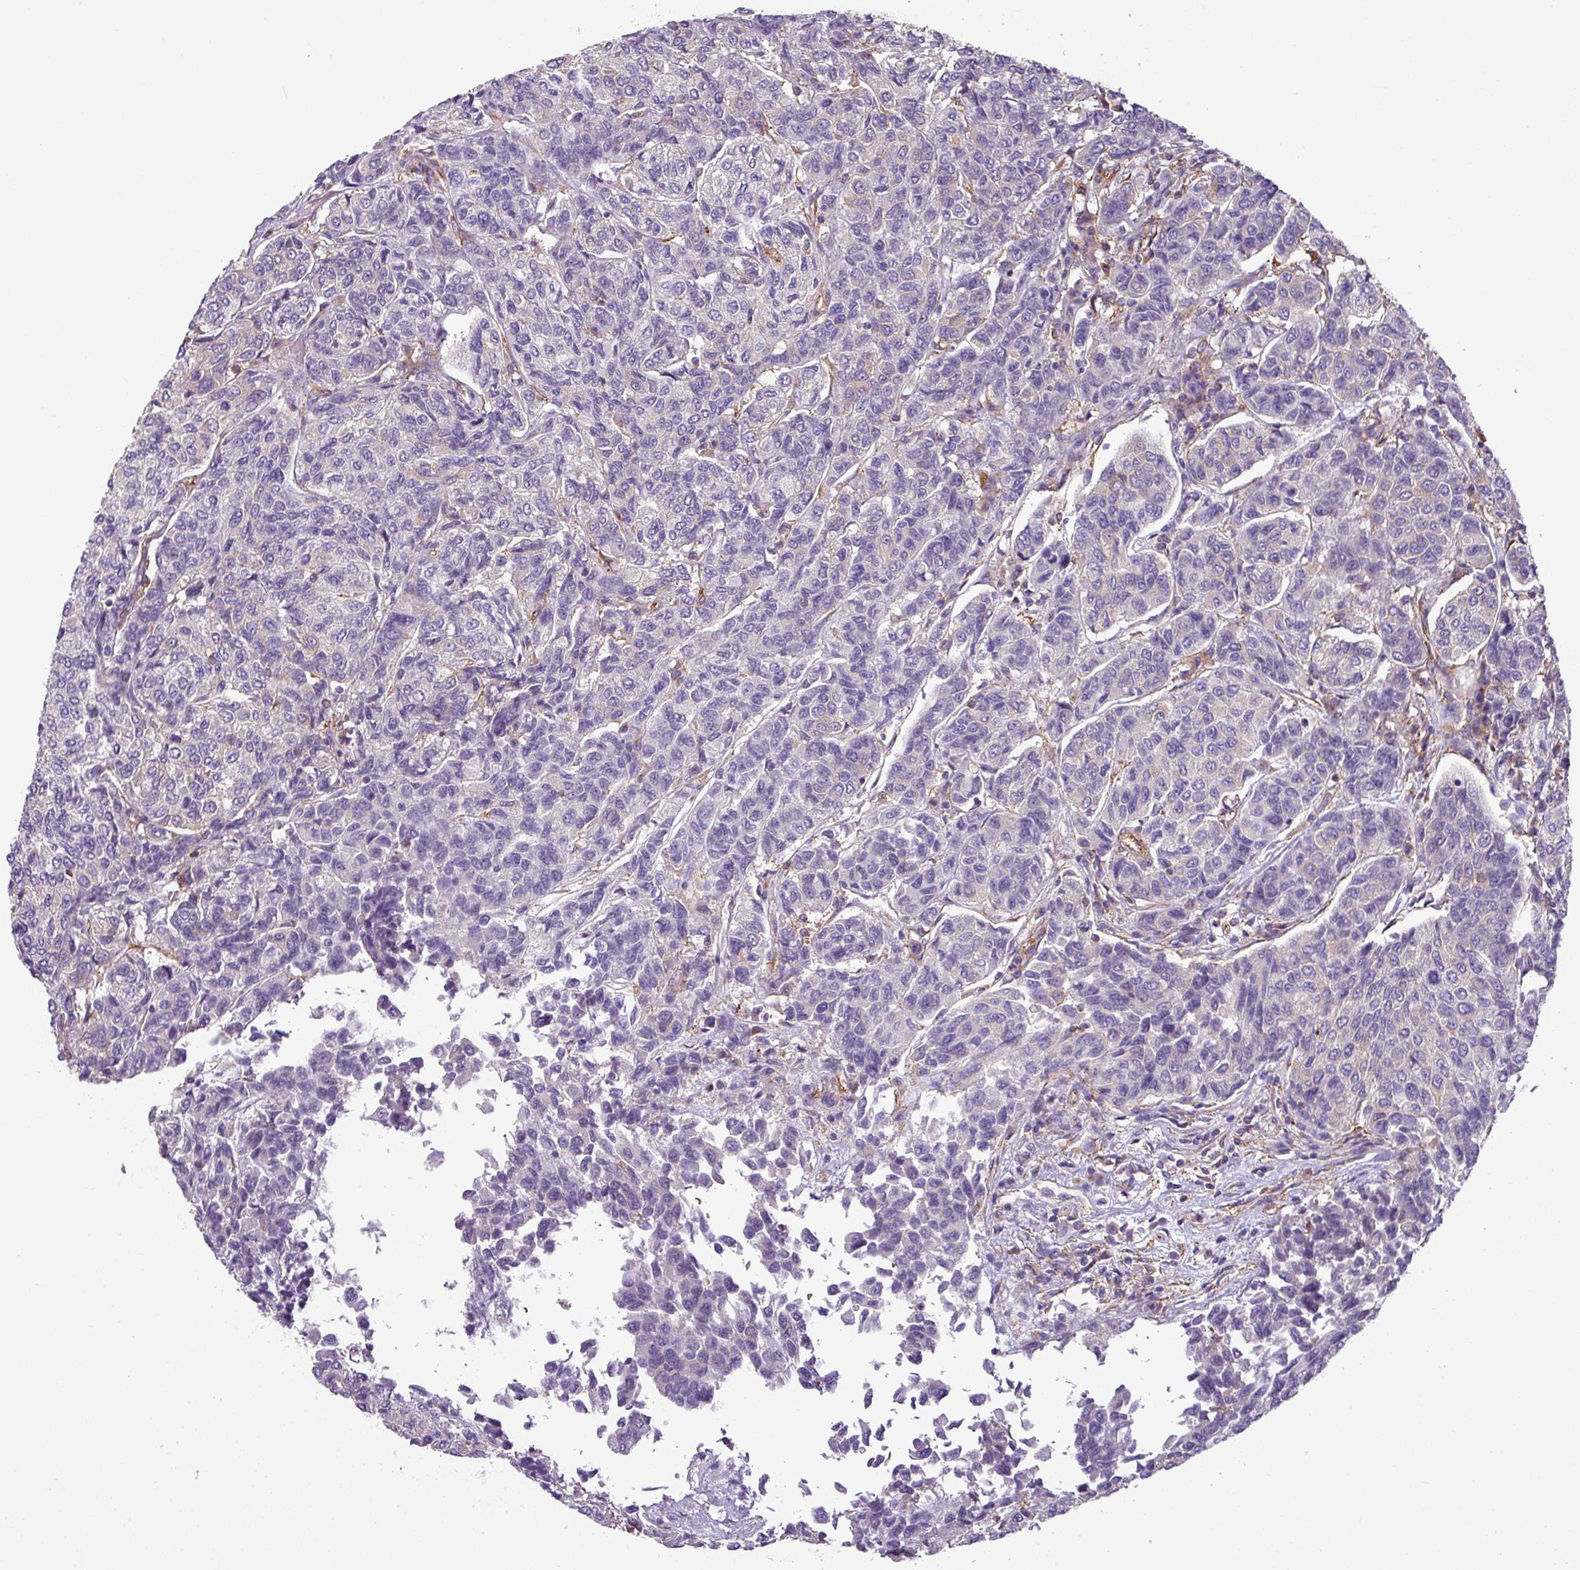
{"staining": {"intensity": "negative", "quantity": "none", "location": "none"}, "tissue": "breast cancer", "cell_type": "Tumor cells", "image_type": "cancer", "snomed": [{"axis": "morphology", "description": "Duct carcinoma"}, {"axis": "topography", "description": "Breast"}], "caption": "IHC image of breast cancer stained for a protein (brown), which shows no staining in tumor cells.", "gene": "XNDC1N", "patient": {"sex": "female", "age": 55}}